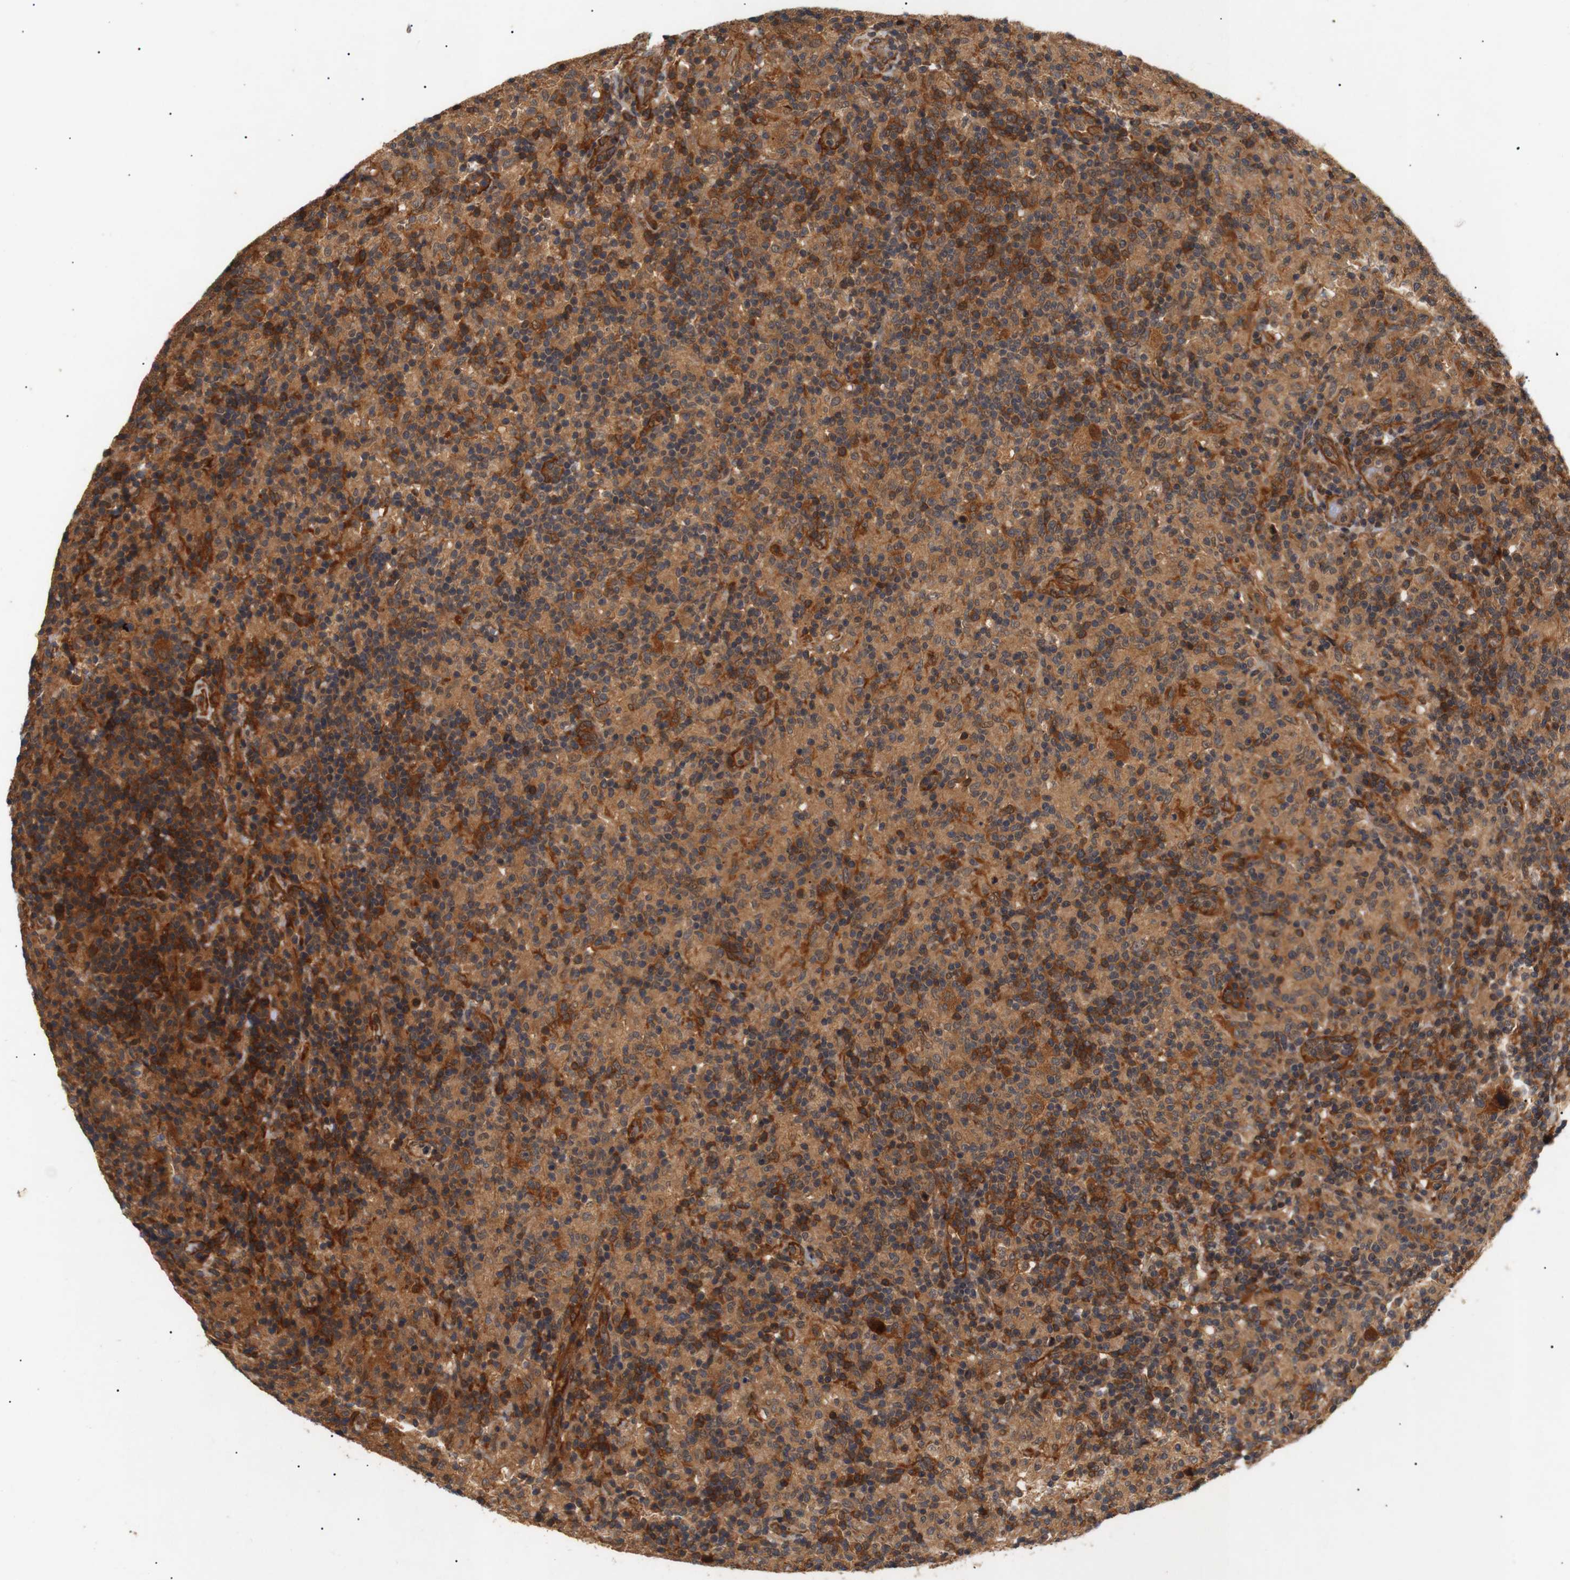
{"staining": {"intensity": "strong", "quantity": ">75%", "location": "cytoplasmic/membranous"}, "tissue": "lymphoma", "cell_type": "Tumor cells", "image_type": "cancer", "snomed": [{"axis": "morphology", "description": "Hodgkin's disease, NOS"}, {"axis": "topography", "description": "Lymph node"}], "caption": "The image demonstrates immunohistochemical staining of Hodgkin's disease. There is strong cytoplasmic/membranous positivity is present in about >75% of tumor cells.", "gene": "PAWR", "patient": {"sex": "male", "age": 70}}